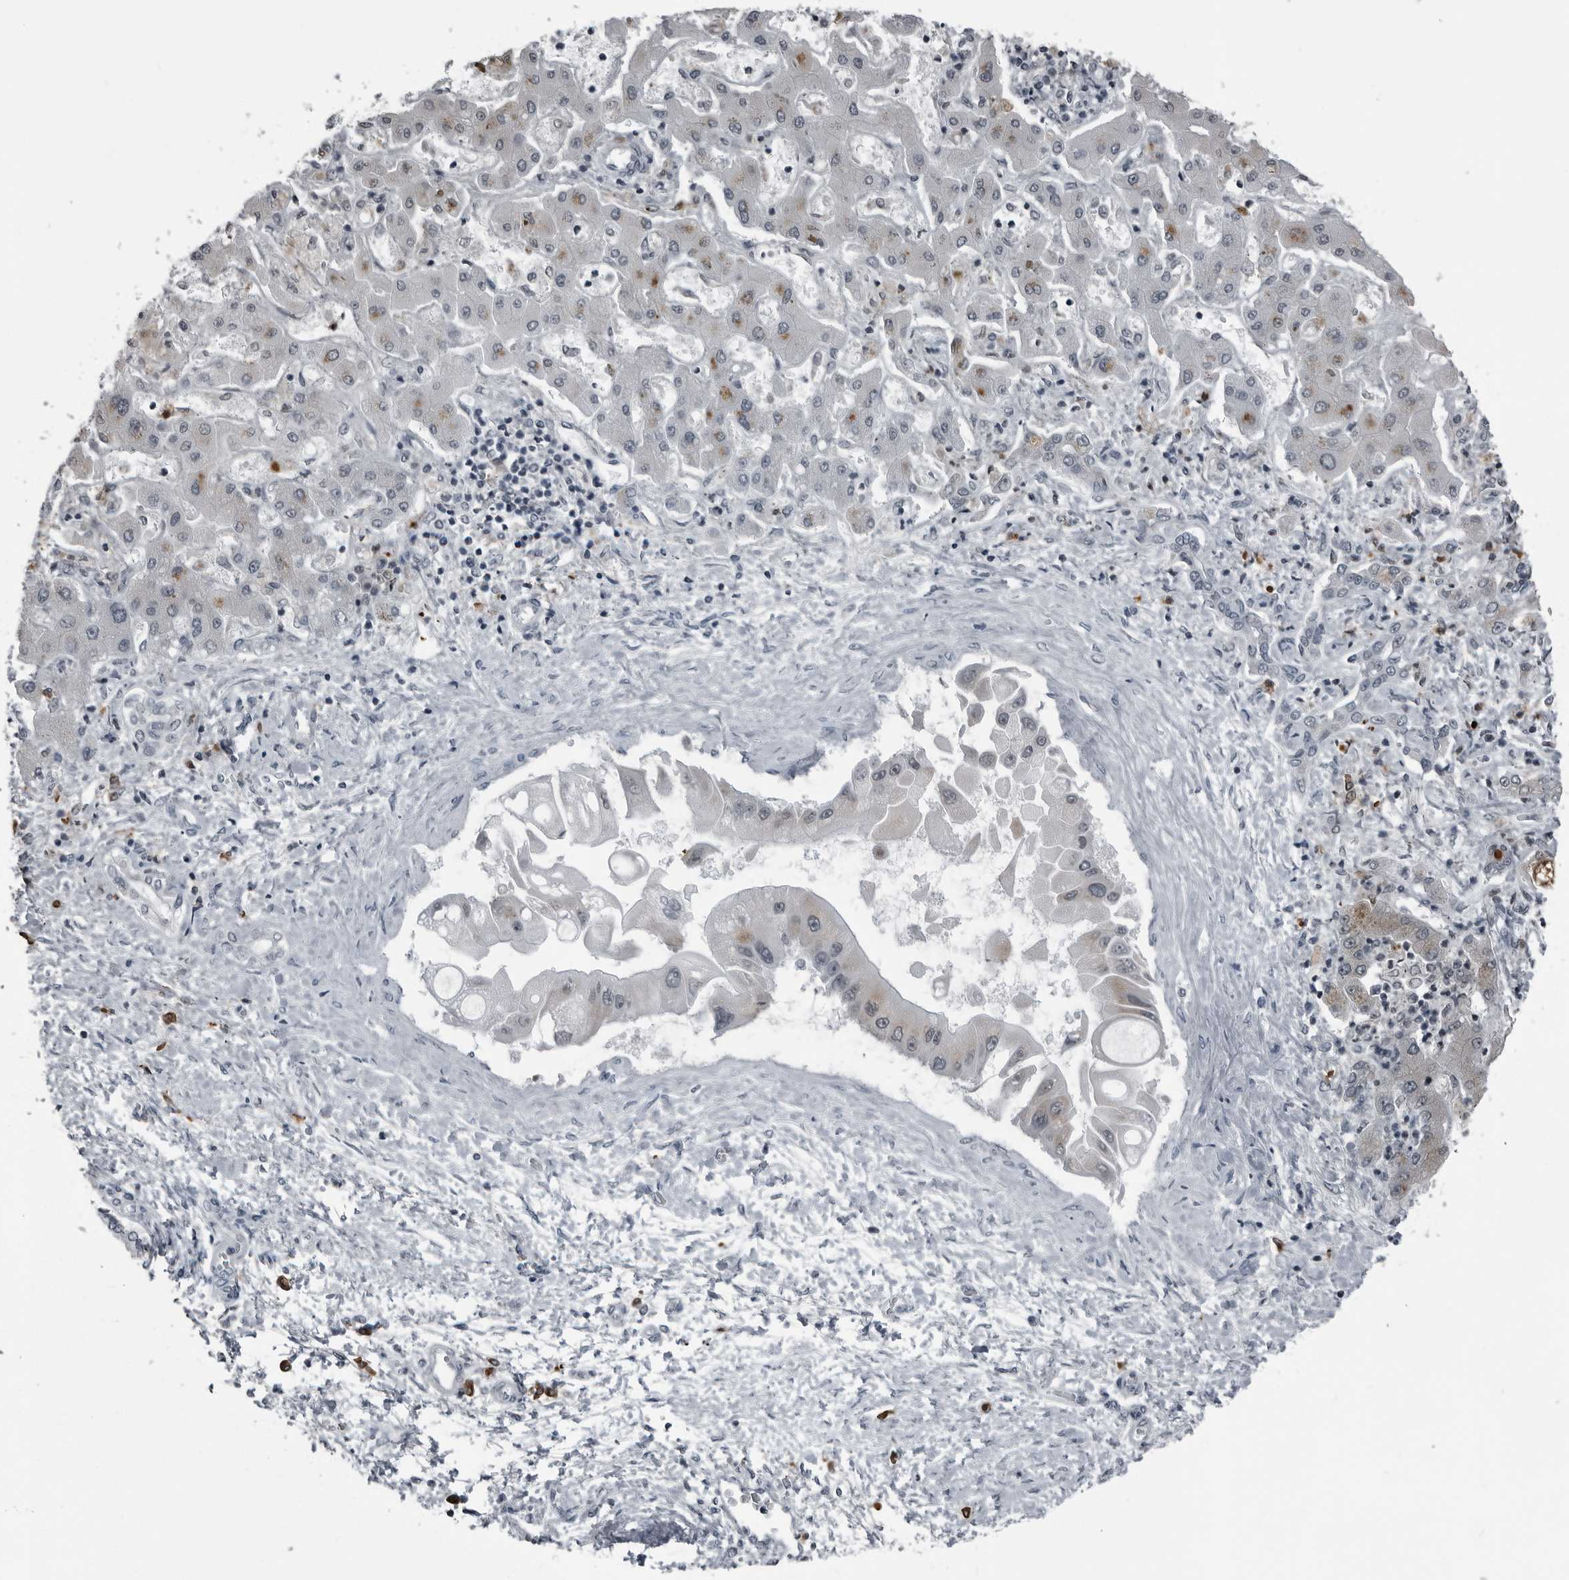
{"staining": {"intensity": "negative", "quantity": "none", "location": "none"}, "tissue": "liver cancer", "cell_type": "Tumor cells", "image_type": "cancer", "snomed": [{"axis": "morphology", "description": "Cholangiocarcinoma"}, {"axis": "topography", "description": "Liver"}], "caption": "Tumor cells are negative for protein expression in human liver cholangiocarcinoma.", "gene": "RTCA", "patient": {"sex": "male", "age": 50}}